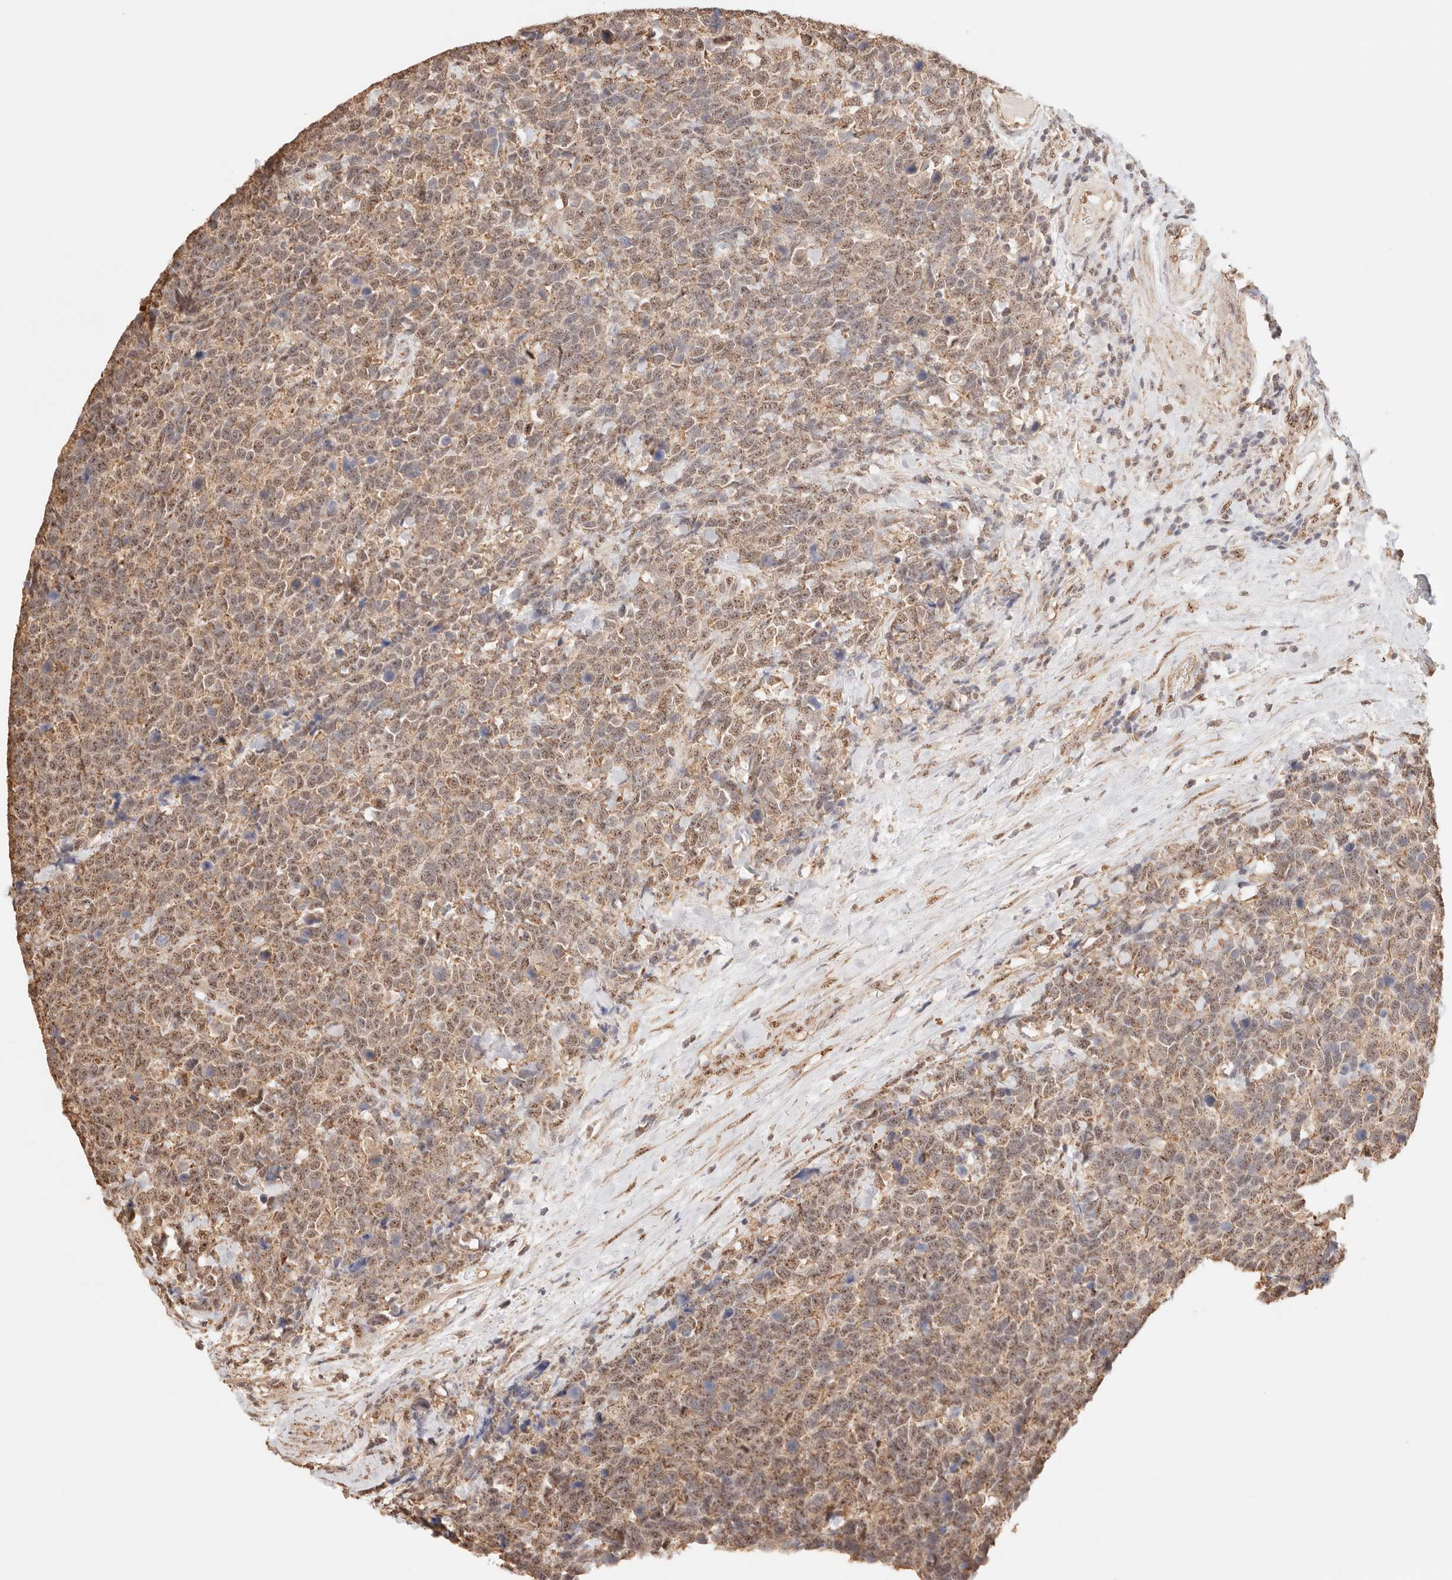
{"staining": {"intensity": "weak", "quantity": ">75%", "location": "cytoplasmic/membranous,nuclear"}, "tissue": "urothelial cancer", "cell_type": "Tumor cells", "image_type": "cancer", "snomed": [{"axis": "morphology", "description": "Urothelial carcinoma, High grade"}, {"axis": "topography", "description": "Urinary bladder"}], "caption": "Urothelial cancer stained for a protein displays weak cytoplasmic/membranous and nuclear positivity in tumor cells. (DAB (3,3'-diaminobenzidine) = brown stain, brightfield microscopy at high magnification).", "gene": "IL1R2", "patient": {"sex": "female", "age": 82}}